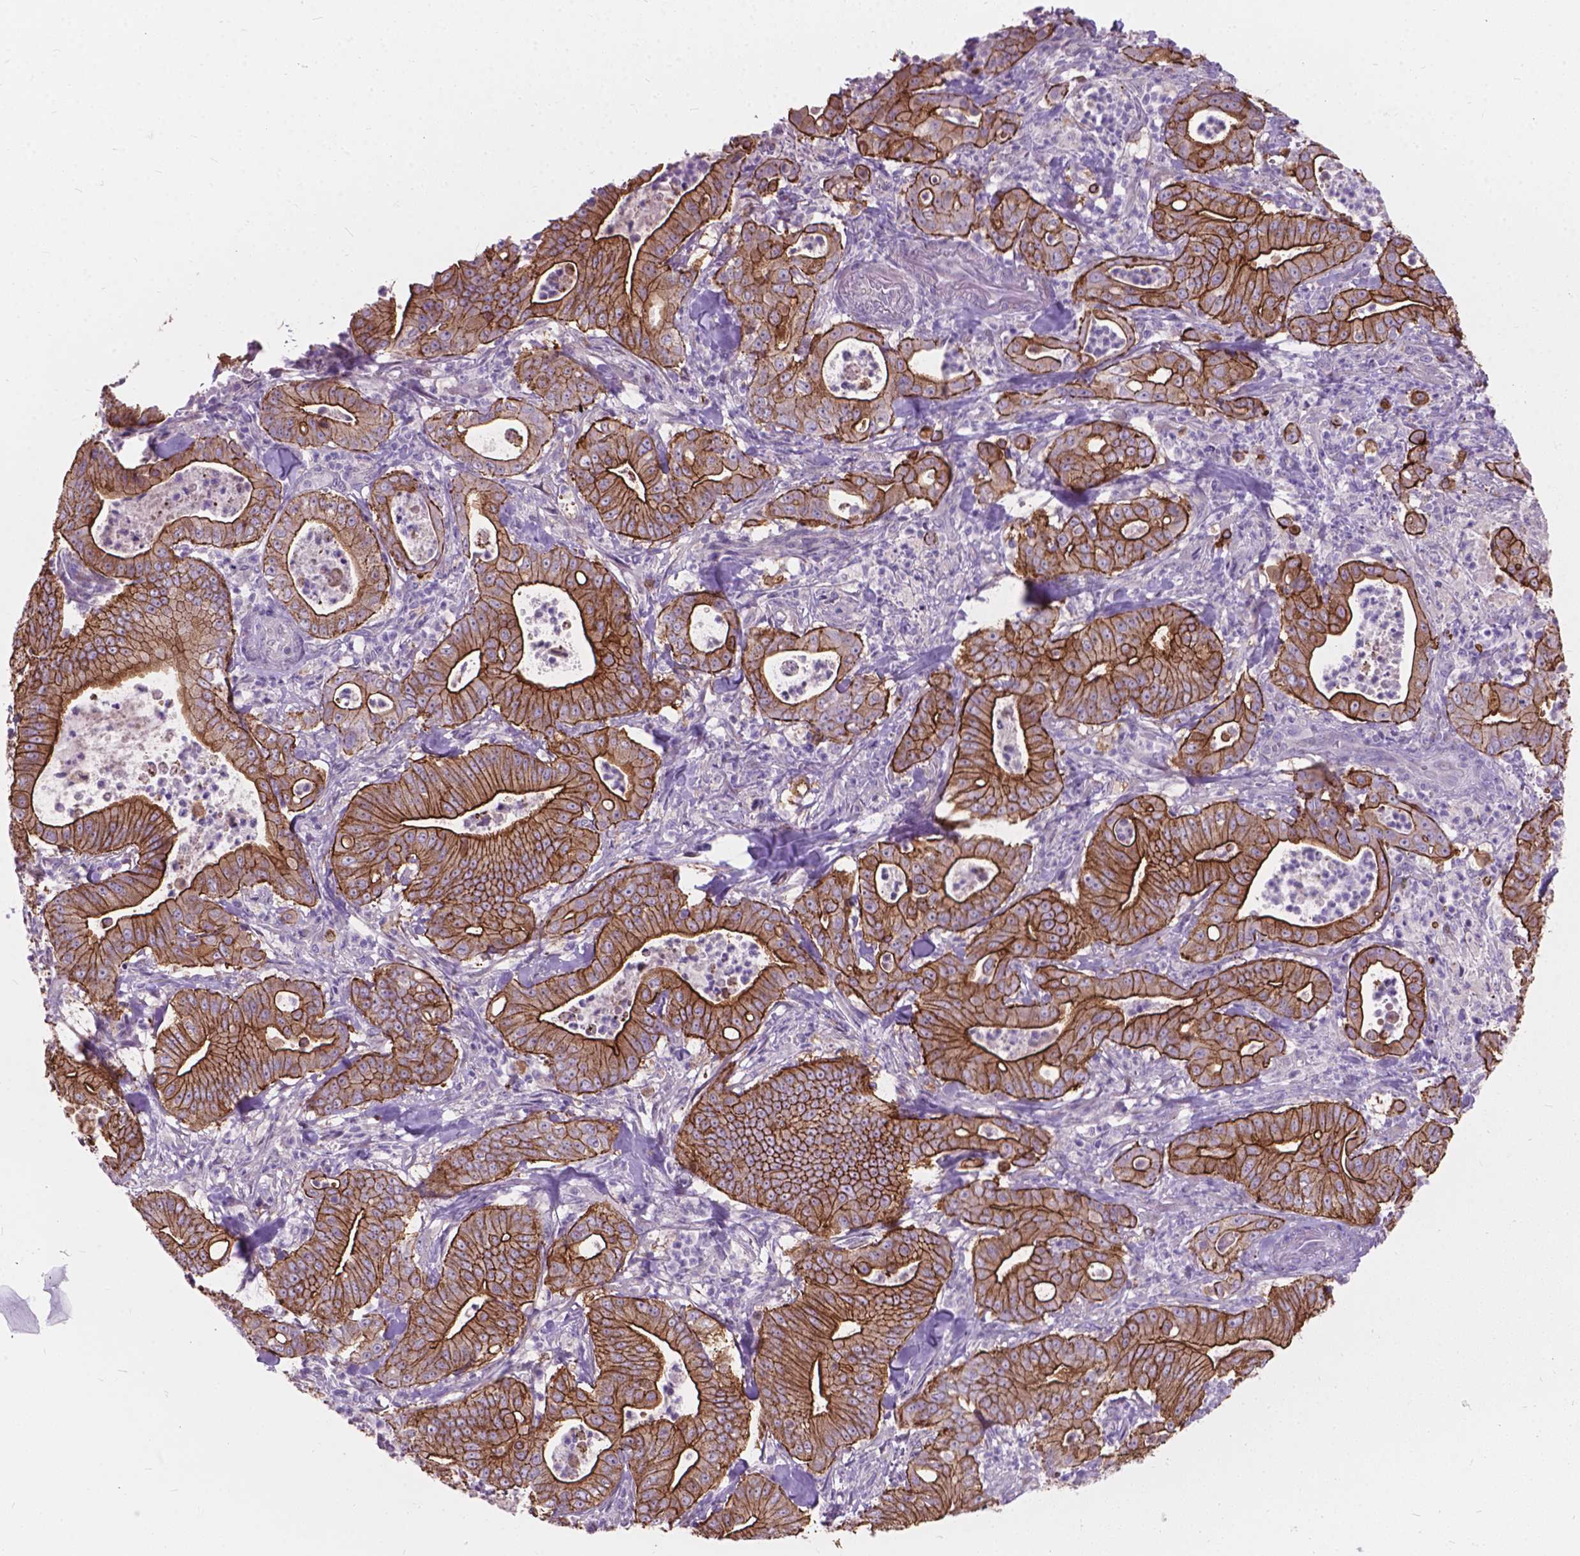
{"staining": {"intensity": "moderate", "quantity": ">75%", "location": "cytoplasmic/membranous"}, "tissue": "pancreatic cancer", "cell_type": "Tumor cells", "image_type": "cancer", "snomed": [{"axis": "morphology", "description": "Adenocarcinoma, NOS"}, {"axis": "topography", "description": "Pancreas"}], "caption": "This is a micrograph of immunohistochemistry (IHC) staining of pancreatic adenocarcinoma, which shows moderate positivity in the cytoplasmic/membranous of tumor cells.", "gene": "MYH14", "patient": {"sex": "male", "age": 71}}